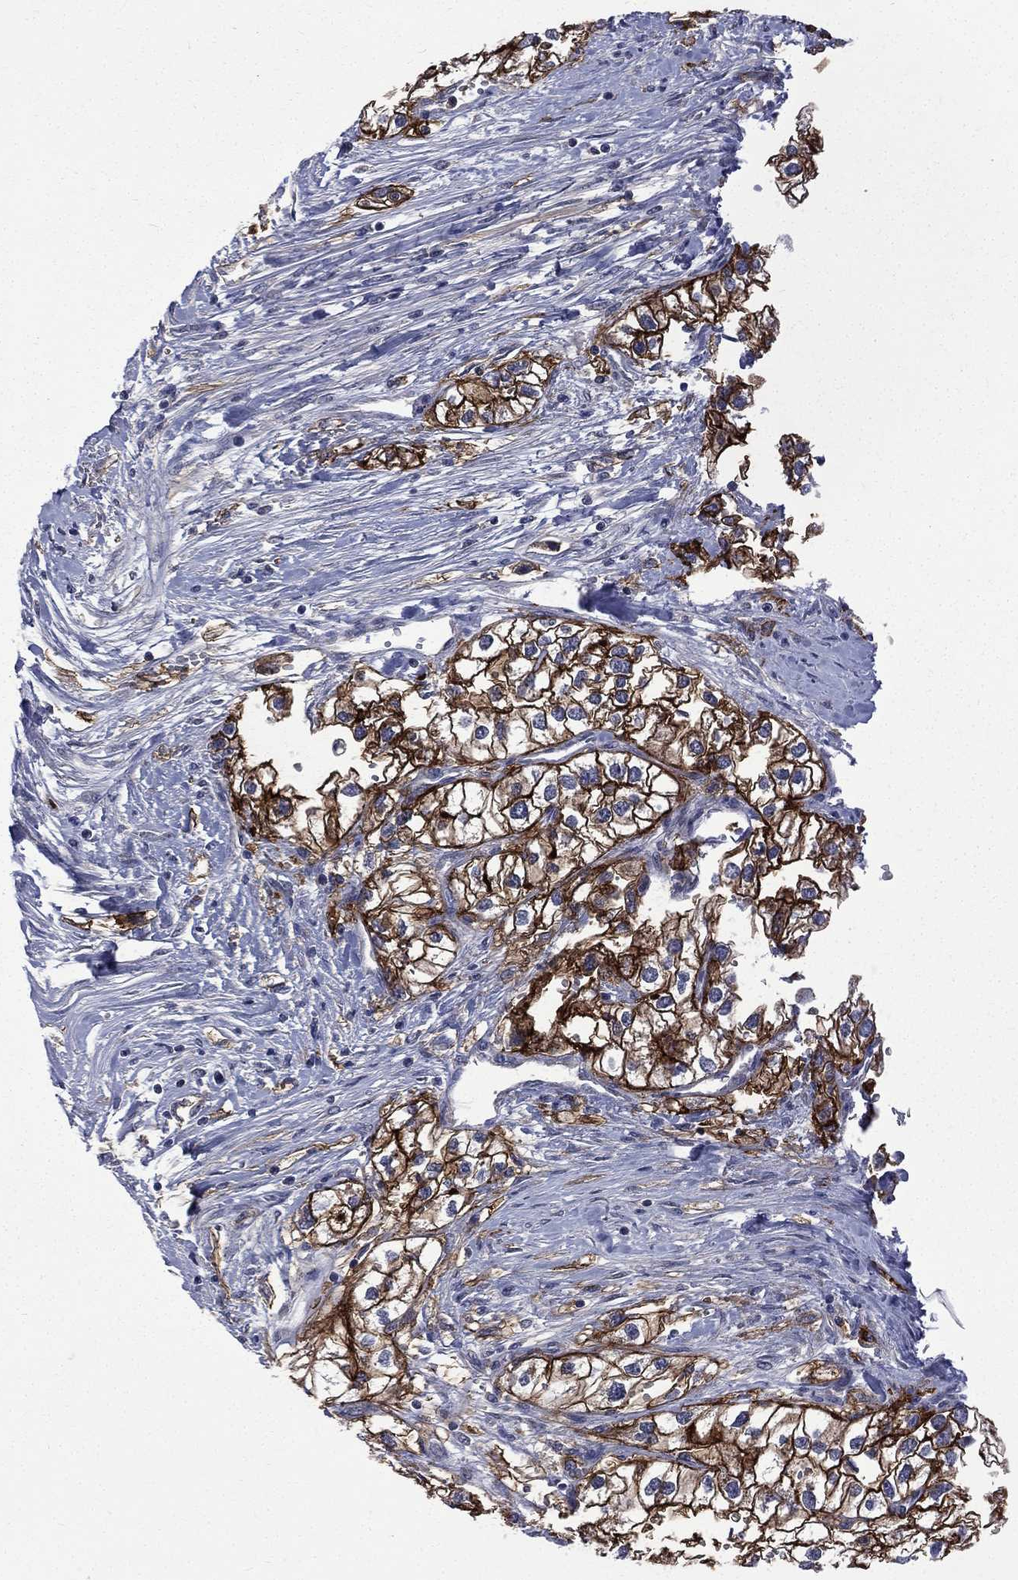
{"staining": {"intensity": "strong", "quantity": ">75%", "location": "cytoplasmic/membranous"}, "tissue": "renal cancer", "cell_type": "Tumor cells", "image_type": "cancer", "snomed": [{"axis": "morphology", "description": "Adenocarcinoma, NOS"}, {"axis": "topography", "description": "Kidney"}], "caption": "This is a micrograph of immunohistochemistry staining of adenocarcinoma (renal), which shows strong positivity in the cytoplasmic/membranous of tumor cells.", "gene": "CA12", "patient": {"sex": "male", "age": 59}}